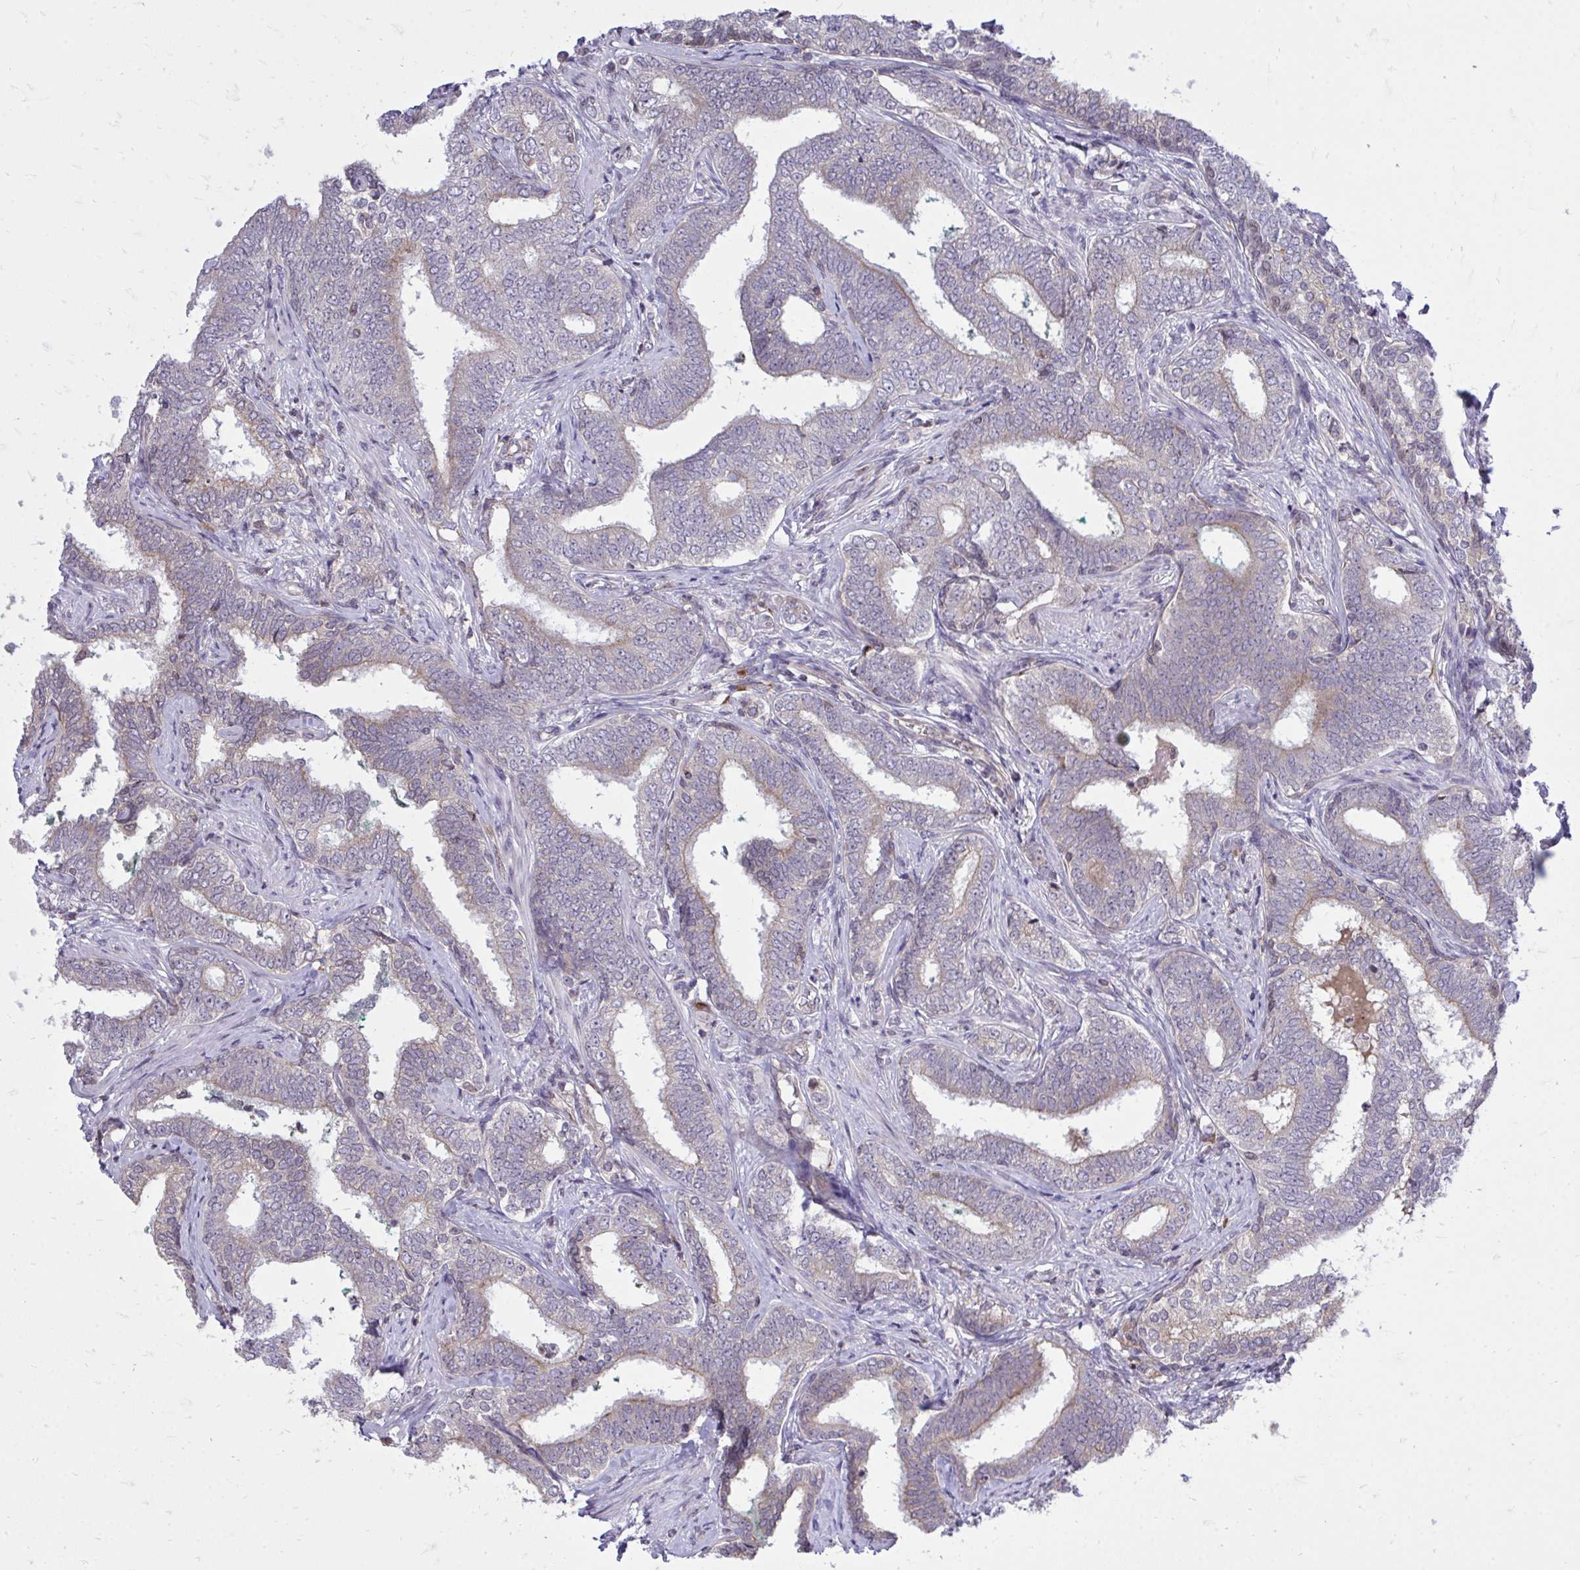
{"staining": {"intensity": "weak", "quantity": "<25%", "location": "cytoplasmic/membranous"}, "tissue": "prostate cancer", "cell_type": "Tumor cells", "image_type": "cancer", "snomed": [{"axis": "morphology", "description": "Adenocarcinoma, High grade"}, {"axis": "topography", "description": "Prostate"}], "caption": "Immunohistochemistry (IHC) of human prostate adenocarcinoma (high-grade) reveals no staining in tumor cells.", "gene": "METTL9", "patient": {"sex": "male", "age": 72}}